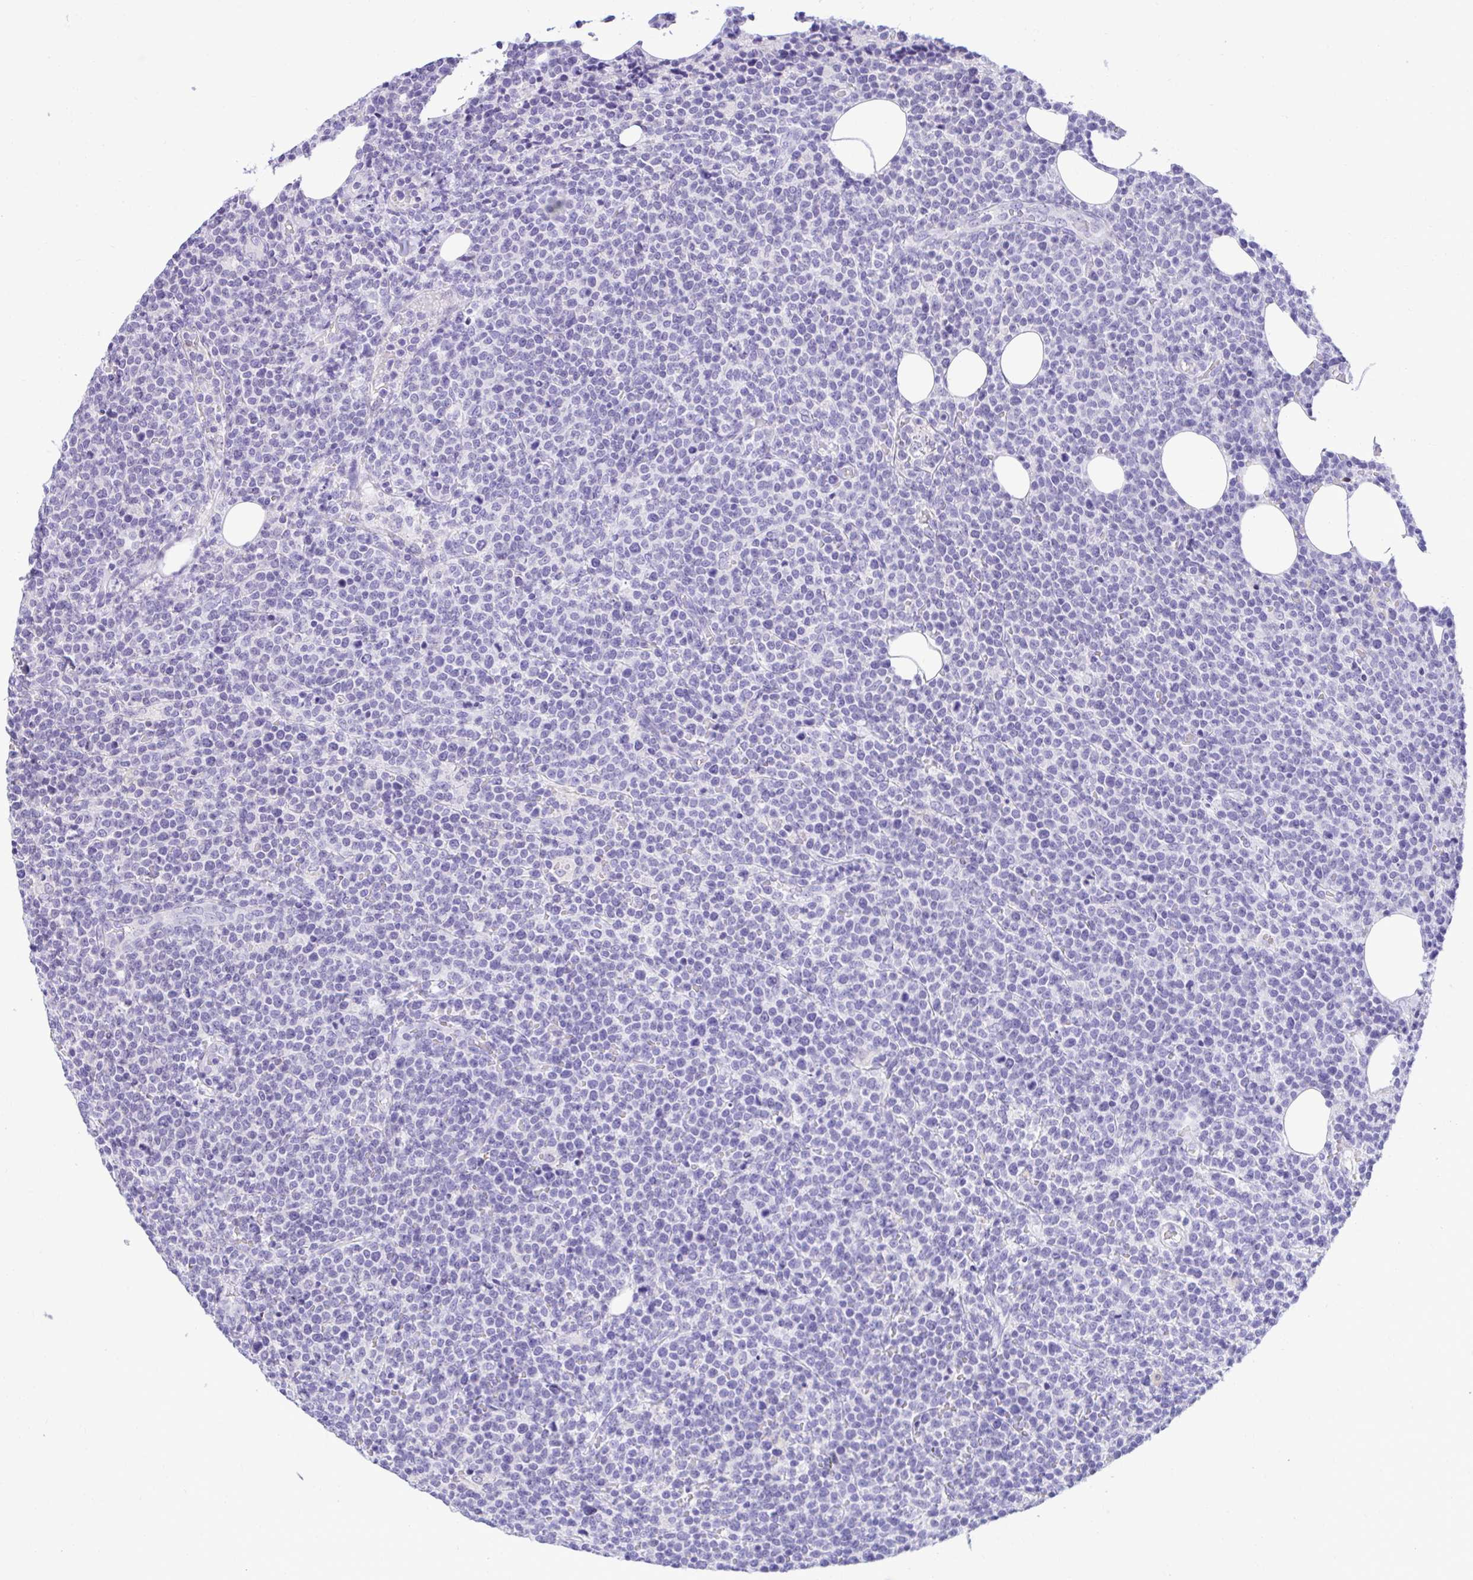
{"staining": {"intensity": "negative", "quantity": "none", "location": "none"}, "tissue": "lymphoma", "cell_type": "Tumor cells", "image_type": "cancer", "snomed": [{"axis": "morphology", "description": "Malignant lymphoma, non-Hodgkin's type, High grade"}, {"axis": "topography", "description": "Lymph node"}], "caption": "IHC histopathology image of neoplastic tissue: lymphoma stained with DAB (3,3'-diaminobenzidine) displays no significant protein positivity in tumor cells.", "gene": "PGM2L1", "patient": {"sex": "male", "age": 61}}